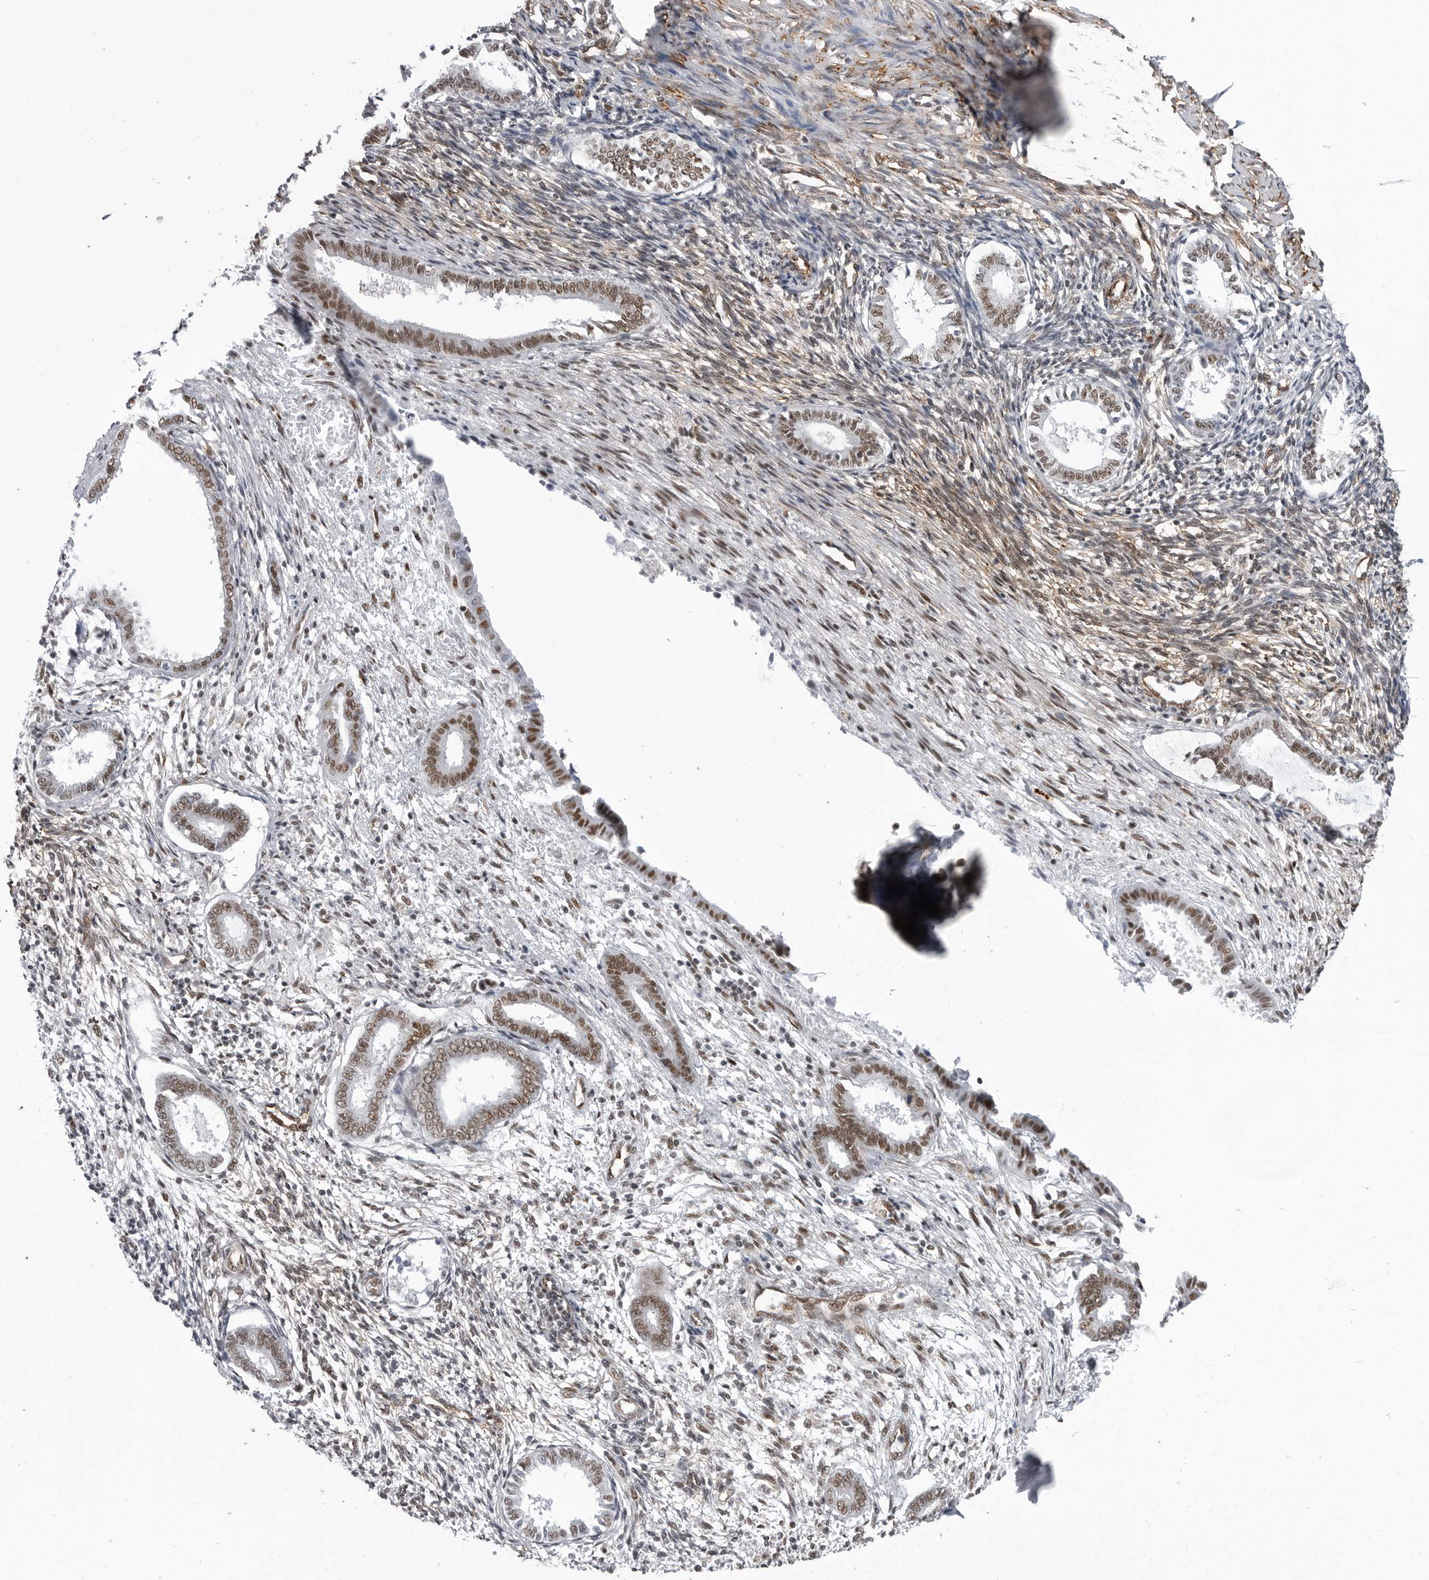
{"staining": {"intensity": "moderate", "quantity": "<25%", "location": "nuclear"}, "tissue": "endometrium", "cell_type": "Cells in endometrial stroma", "image_type": "normal", "snomed": [{"axis": "morphology", "description": "Normal tissue, NOS"}, {"axis": "topography", "description": "Endometrium"}], "caption": "Moderate nuclear protein positivity is identified in approximately <25% of cells in endometrial stroma in endometrium. (brown staining indicates protein expression, while blue staining denotes nuclei).", "gene": "RNF26", "patient": {"sex": "female", "age": 56}}